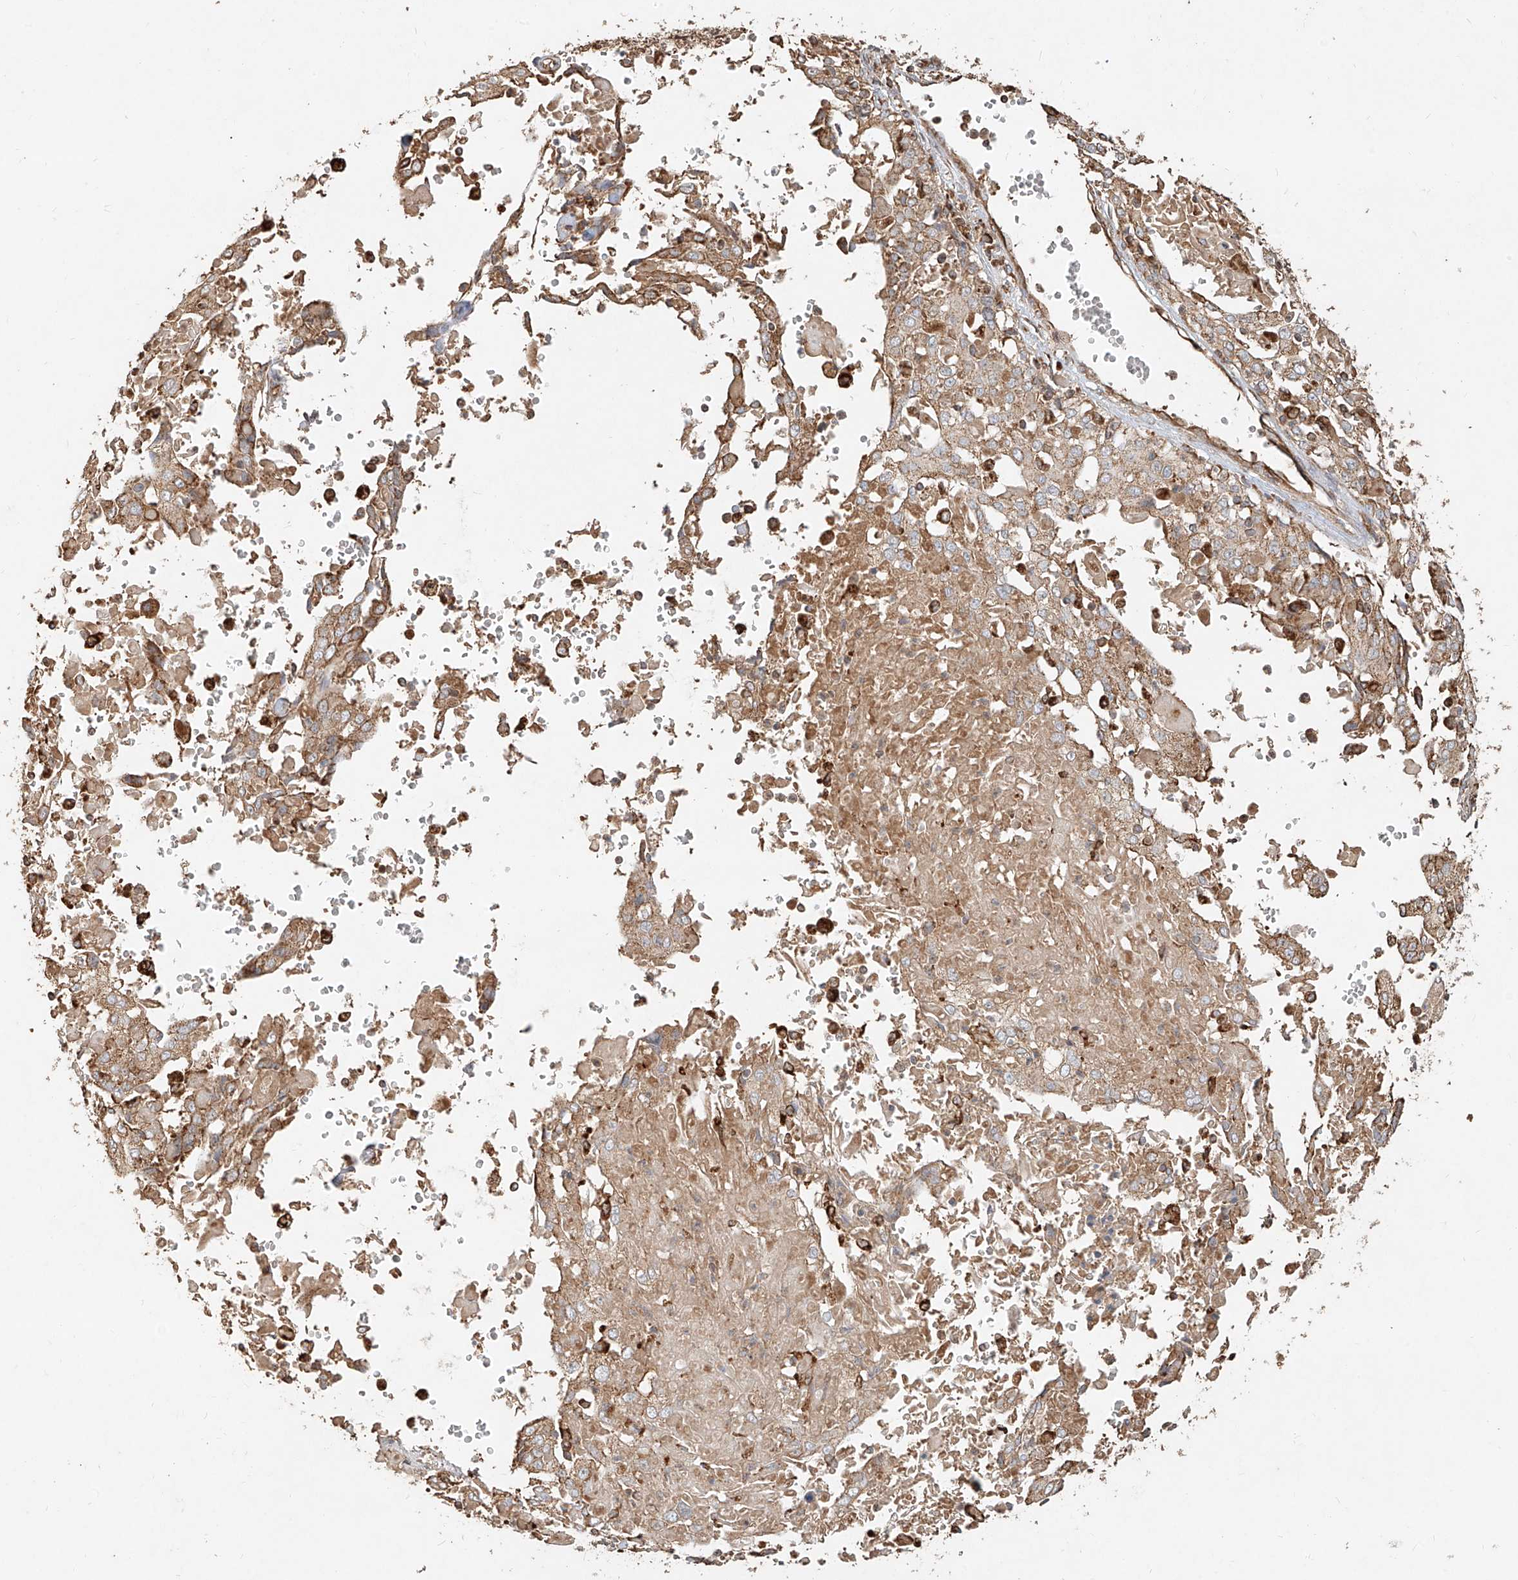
{"staining": {"intensity": "weak", "quantity": ">75%", "location": "cytoplasmic/membranous"}, "tissue": "cervical cancer", "cell_type": "Tumor cells", "image_type": "cancer", "snomed": [{"axis": "morphology", "description": "Squamous cell carcinoma, NOS"}, {"axis": "topography", "description": "Cervix"}], "caption": "IHC of human cervical cancer (squamous cell carcinoma) displays low levels of weak cytoplasmic/membranous staining in approximately >75% of tumor cells.", "gene": "EFNB1", "patient": {"sex": "female", "age": 39}}